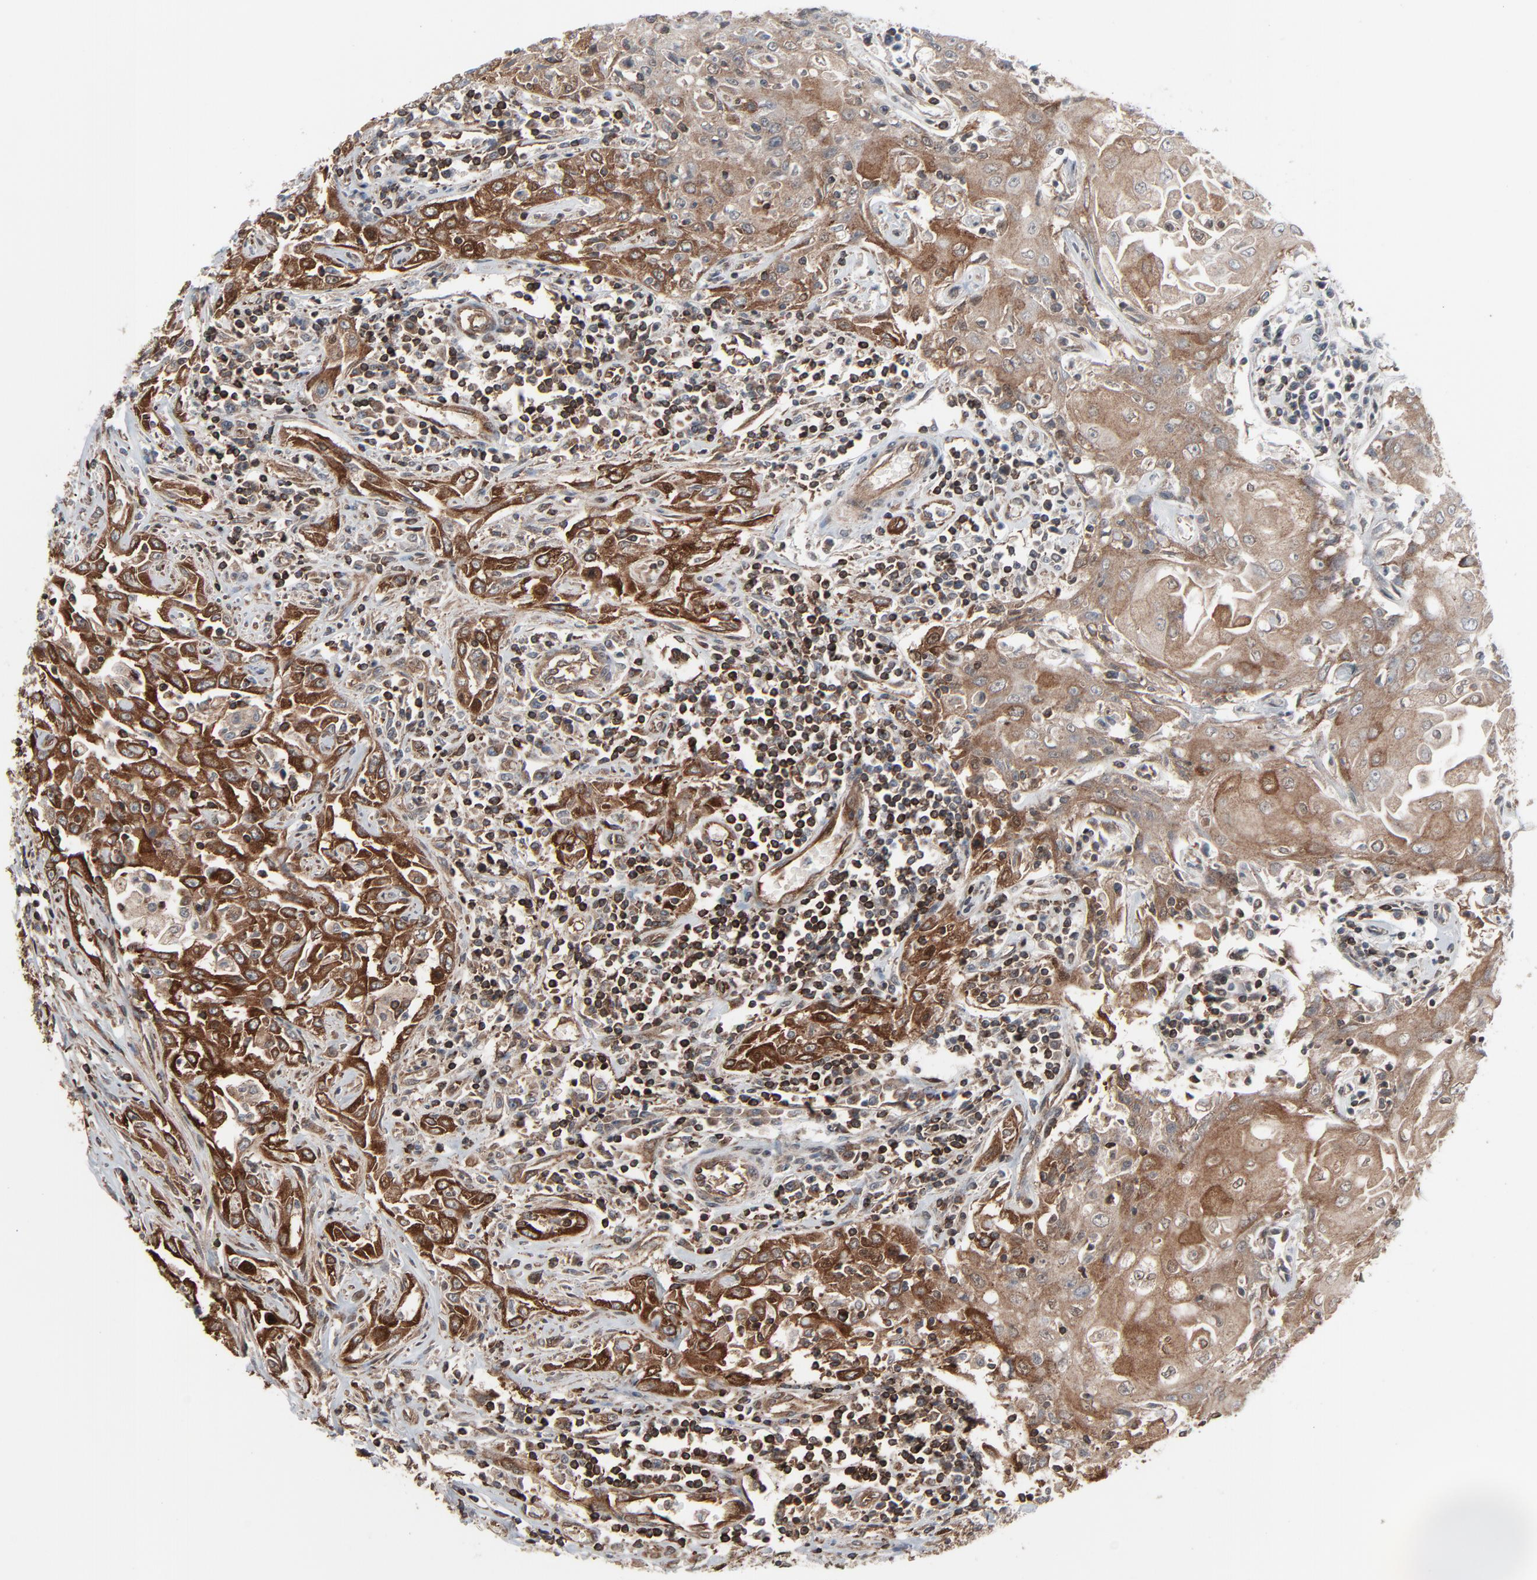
{"staining": {"intensity": "moderate", "quantity": "25%-75%", "location": "cytoplasmic/membranous"}, "tissue": "head and neck cancer", "cell_type": "Tumor cells", "image_type": "cancer", "snomed": [{"axis": "morphology", "description": "Squamous cell carcinoma, NOS"}, {"axis": "topography", "description": "Oral tissue"}, {"axis": "topography", "description": "Head-Neck"}], "caption": "Head and neck cancer (squamous cell carcinoma) stained with DAB (3,3'-diaminobenzidine) IHC reveals medium levels of moderate cytoplasmic/membranous staining in approximately 25%-75% of tumor cells.", "gene": "OPTN", "patient": {"sex": "female", "age": 76}}